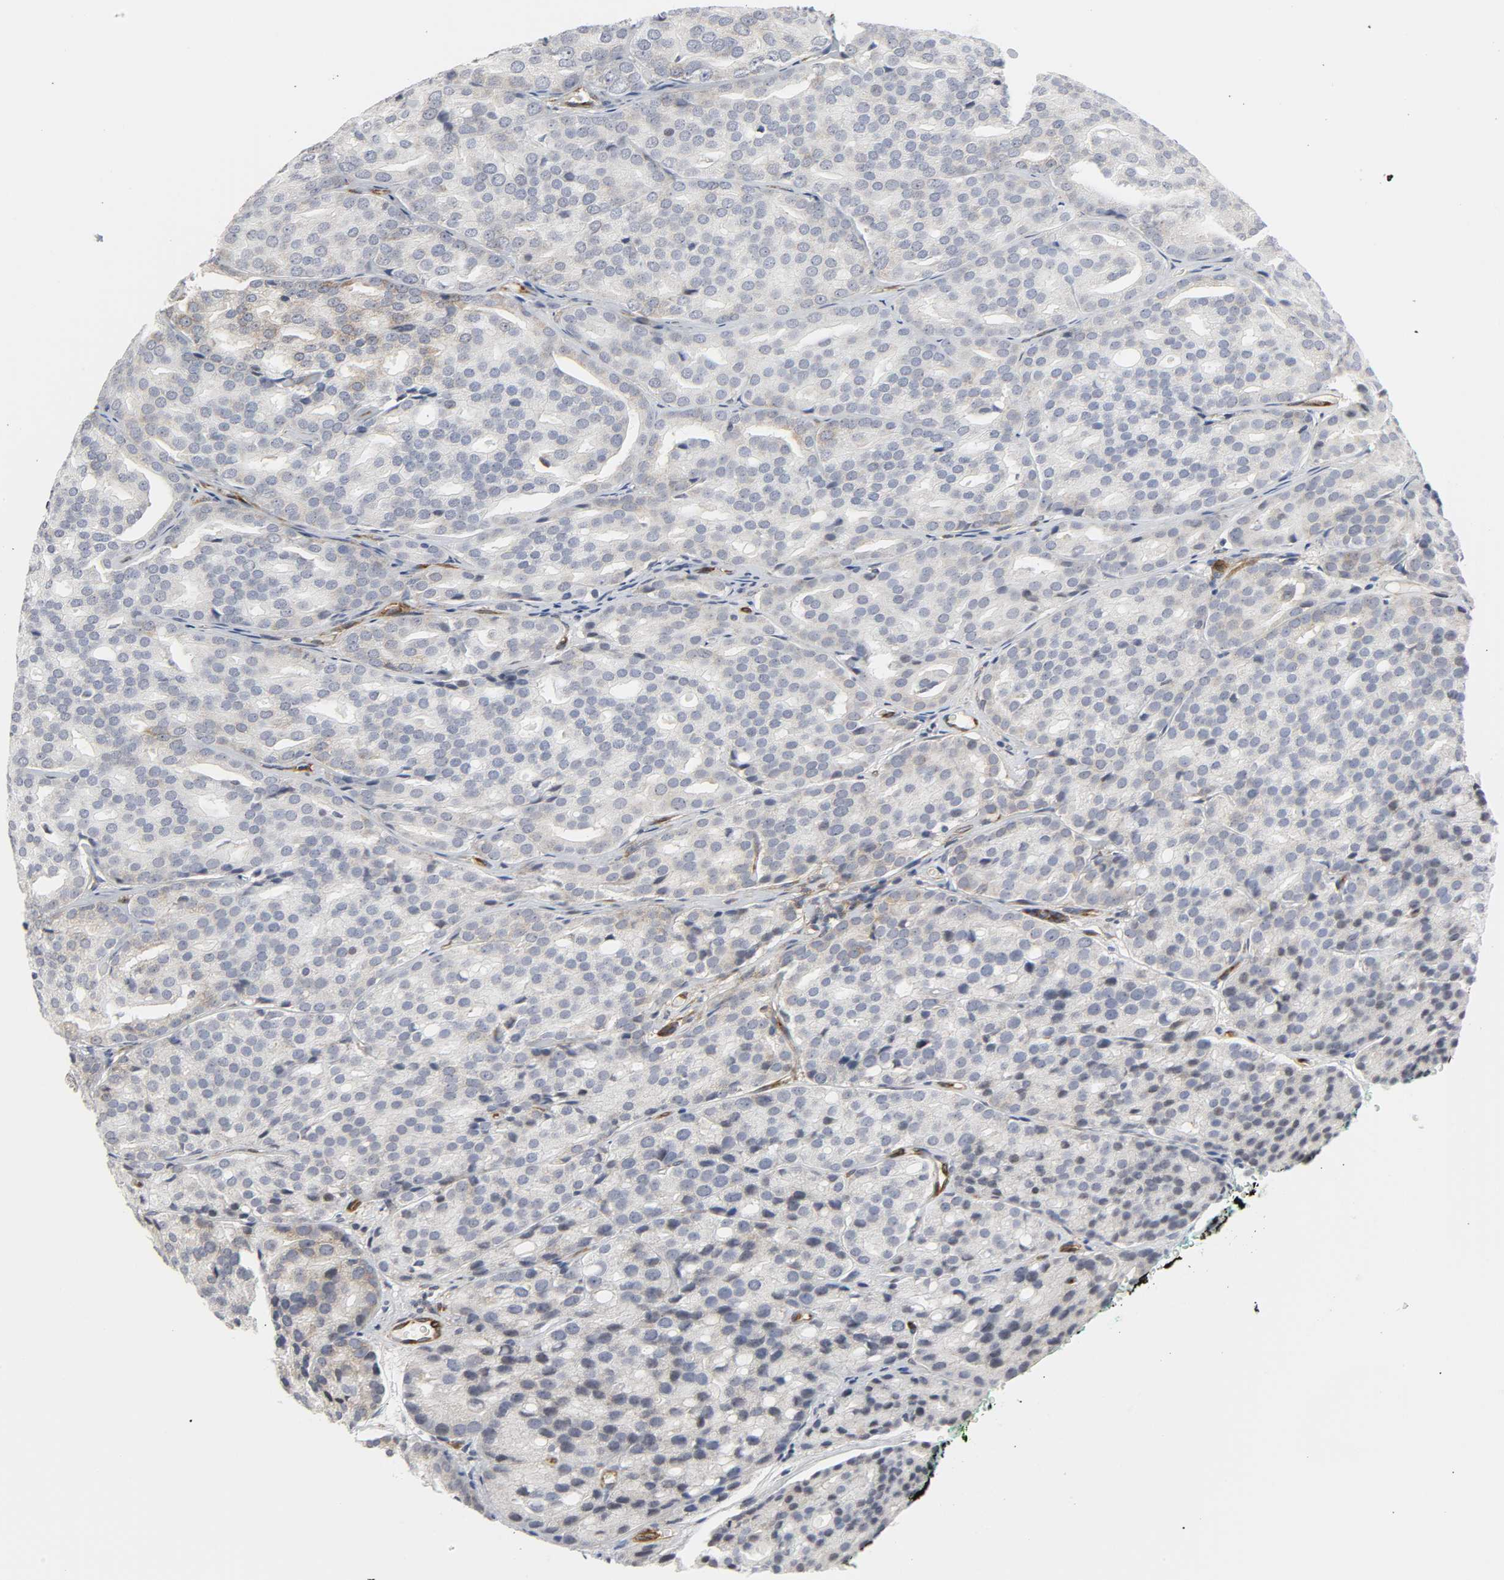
{"staining": {"intensity": "negative", "quantity": "none", "location": "none"}, "tissue": "prostate cancer", "cell_type": "Tumor cells", "image_type": "cancer", "snomed": [{"axis": "morphology", "description": "Adenocarcinoma, High grade"}, {"axis": "topography", "description": "Prostate"}], "caption": "A photomicrograph of prostate high-grade adenocarcinoma stained for a protein displays no brown staining in tumor cells.", "gene": "DOCK1", "patient": {"sex": "male", "age": 64}}